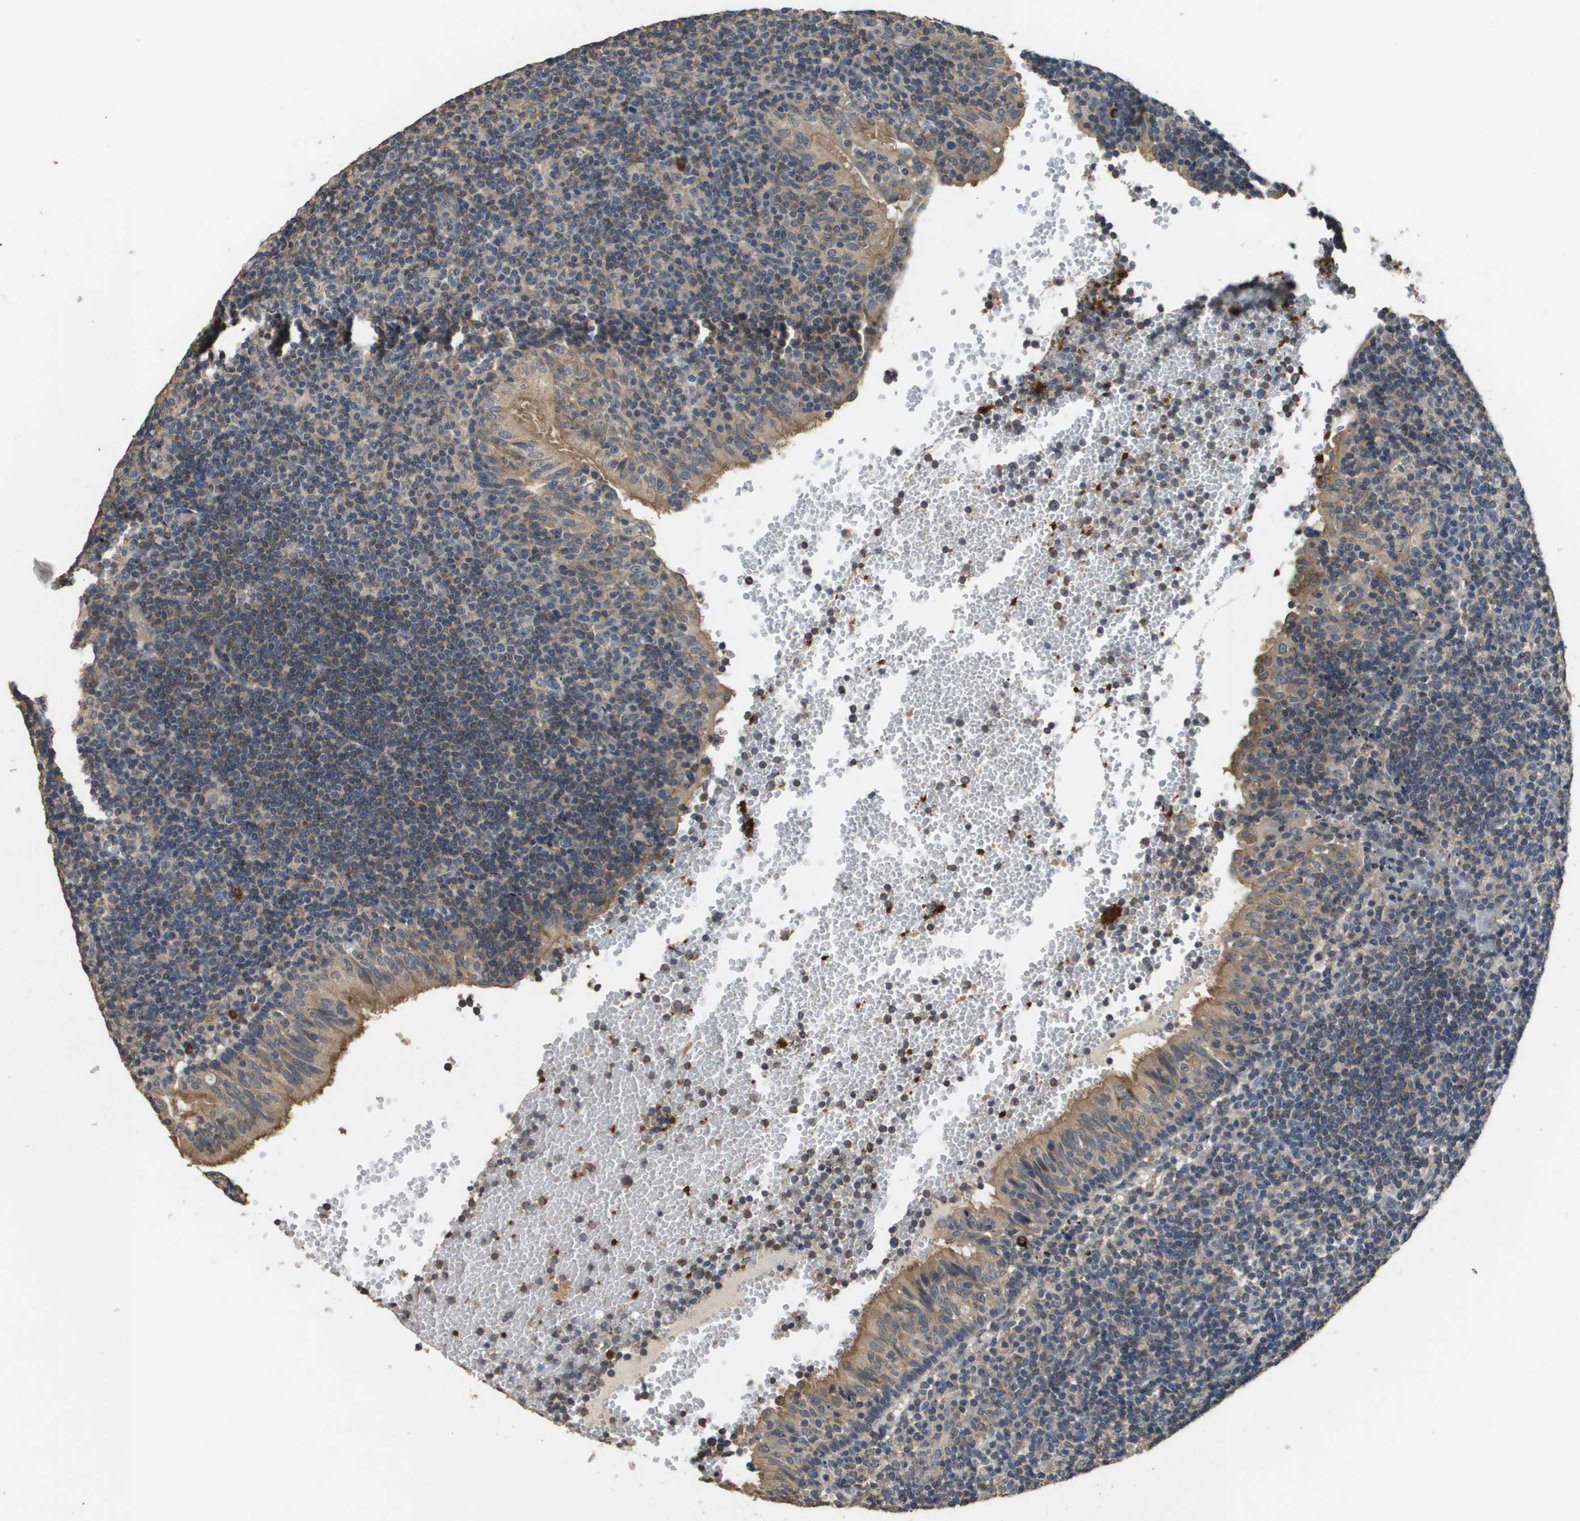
{"staining": {"intensity": "weak", "quantity": "25%-75%", "location": "cytoplasmic/membranous"}, "tissue": "tonsil", "cell_type": "Germinal center cells", "image_type": "normal", "snomed": [{"axis": "morphology", "description": "Normal tissue, NOS"}, {"axis": "topography", "description": "Tonsil"}], "caption": "Immunohistochemistry (IHC) photomicrograph of normal tonsil: human tonsil stained using immunohistochemistry (IHC) shows low levels of weak protein expression localized specifically in the cytoplasmic/membranous of germinal center cells, appearing as a cytoplasmic/membranous brown color.", "gene": "RAB27B", "patient": {"sex": "female", "age": 40}}